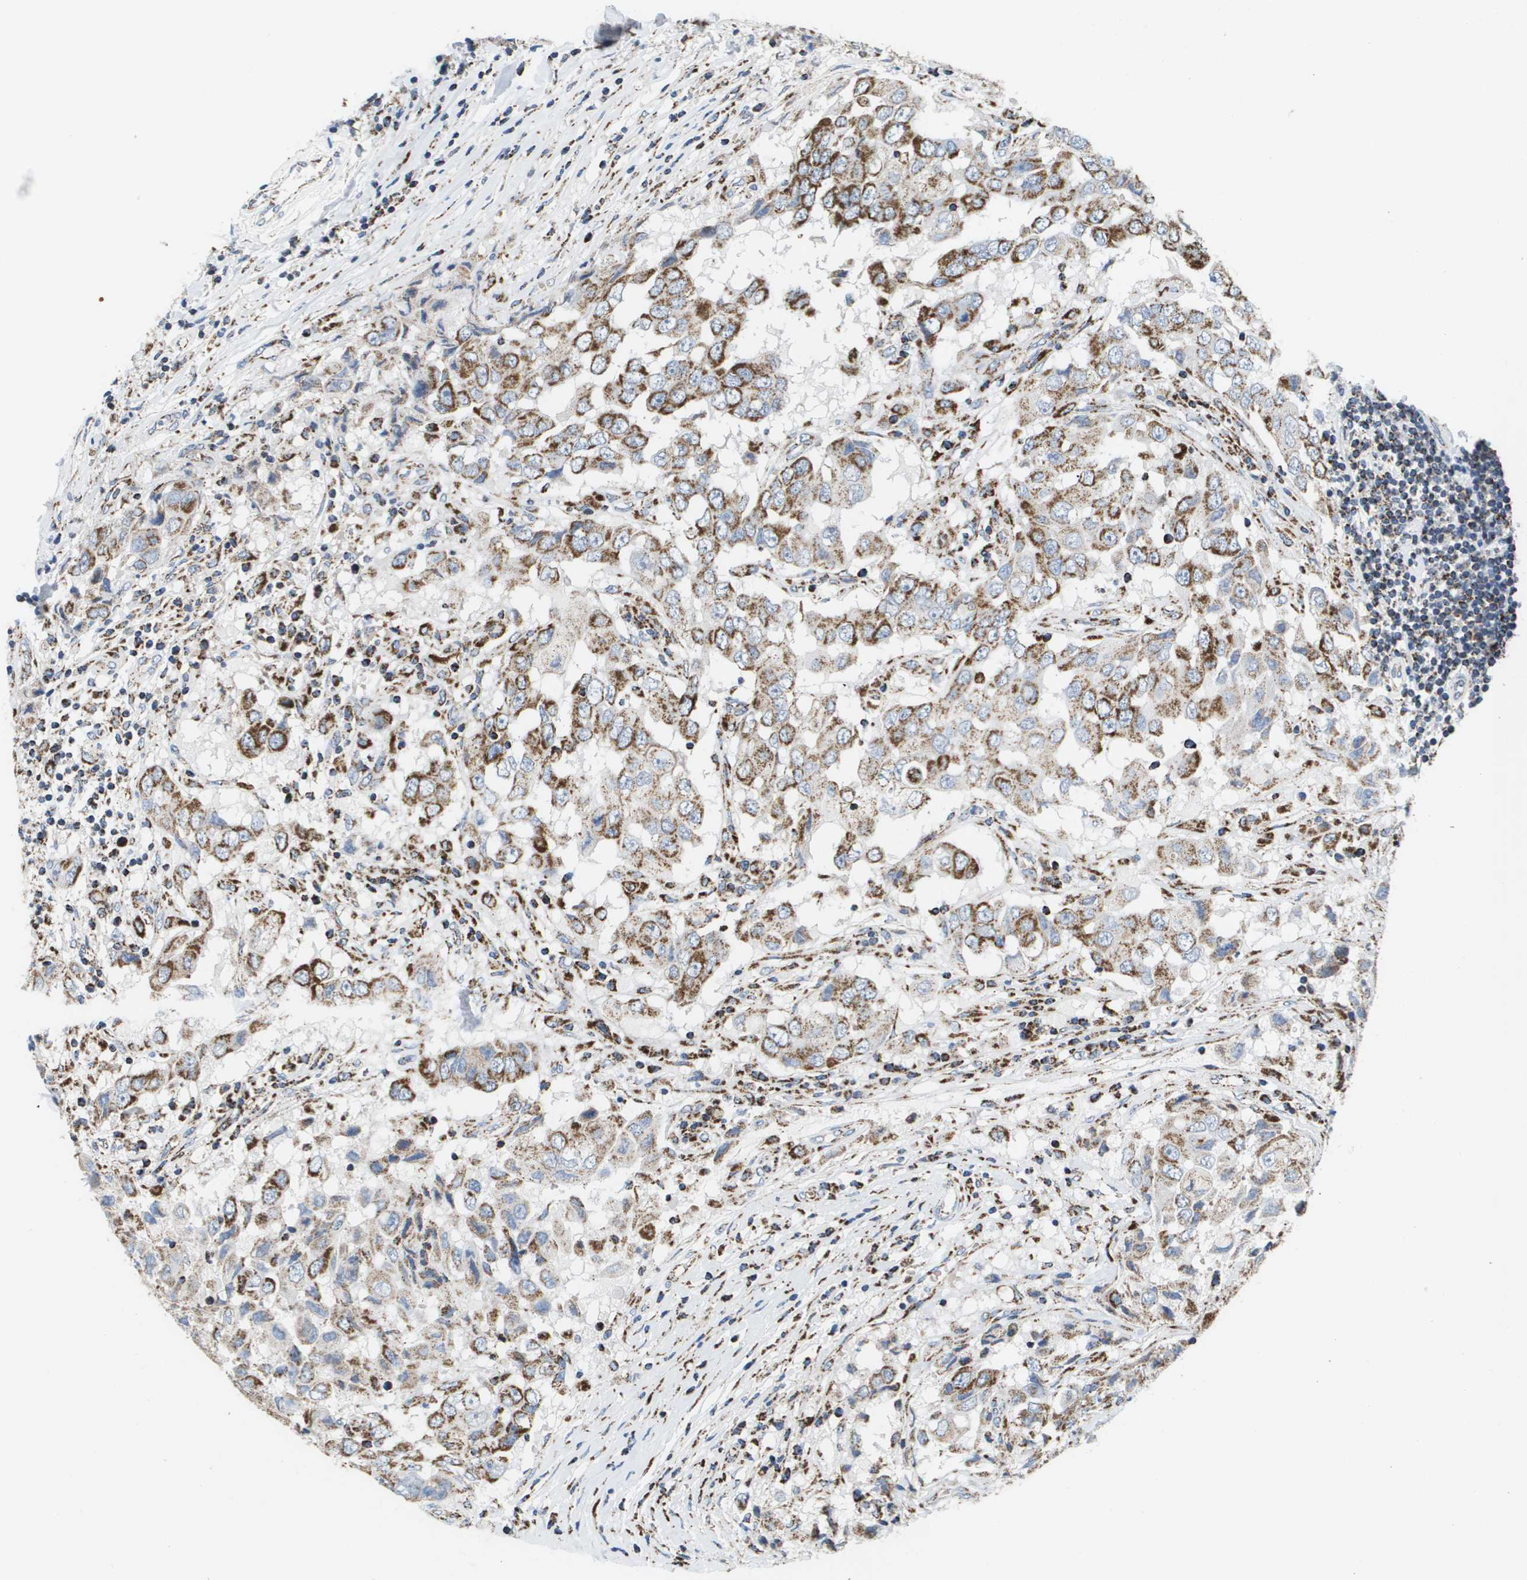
{"staining": {"intensity": "moderate", "quantity": ">75%", "location": "cytoplasmic/membranous"}, "tissue": "breast cancer", "cell_type": "Tumor cells", "image_type": "cancer", "snomed": [{"axis": "morphology", "description": "Duct carcinoma"}, {"axis": "topography", "description": "Breast"}], "caption": "Breast infiltrating ductal carcinoma stained for a protein (brown) exhibits moderate cytoplasmic/membranous positive expression in about >75% of tumor cells.", "gene": "ATP5F1B", "patient": {"sex": "female", "age": 27}}